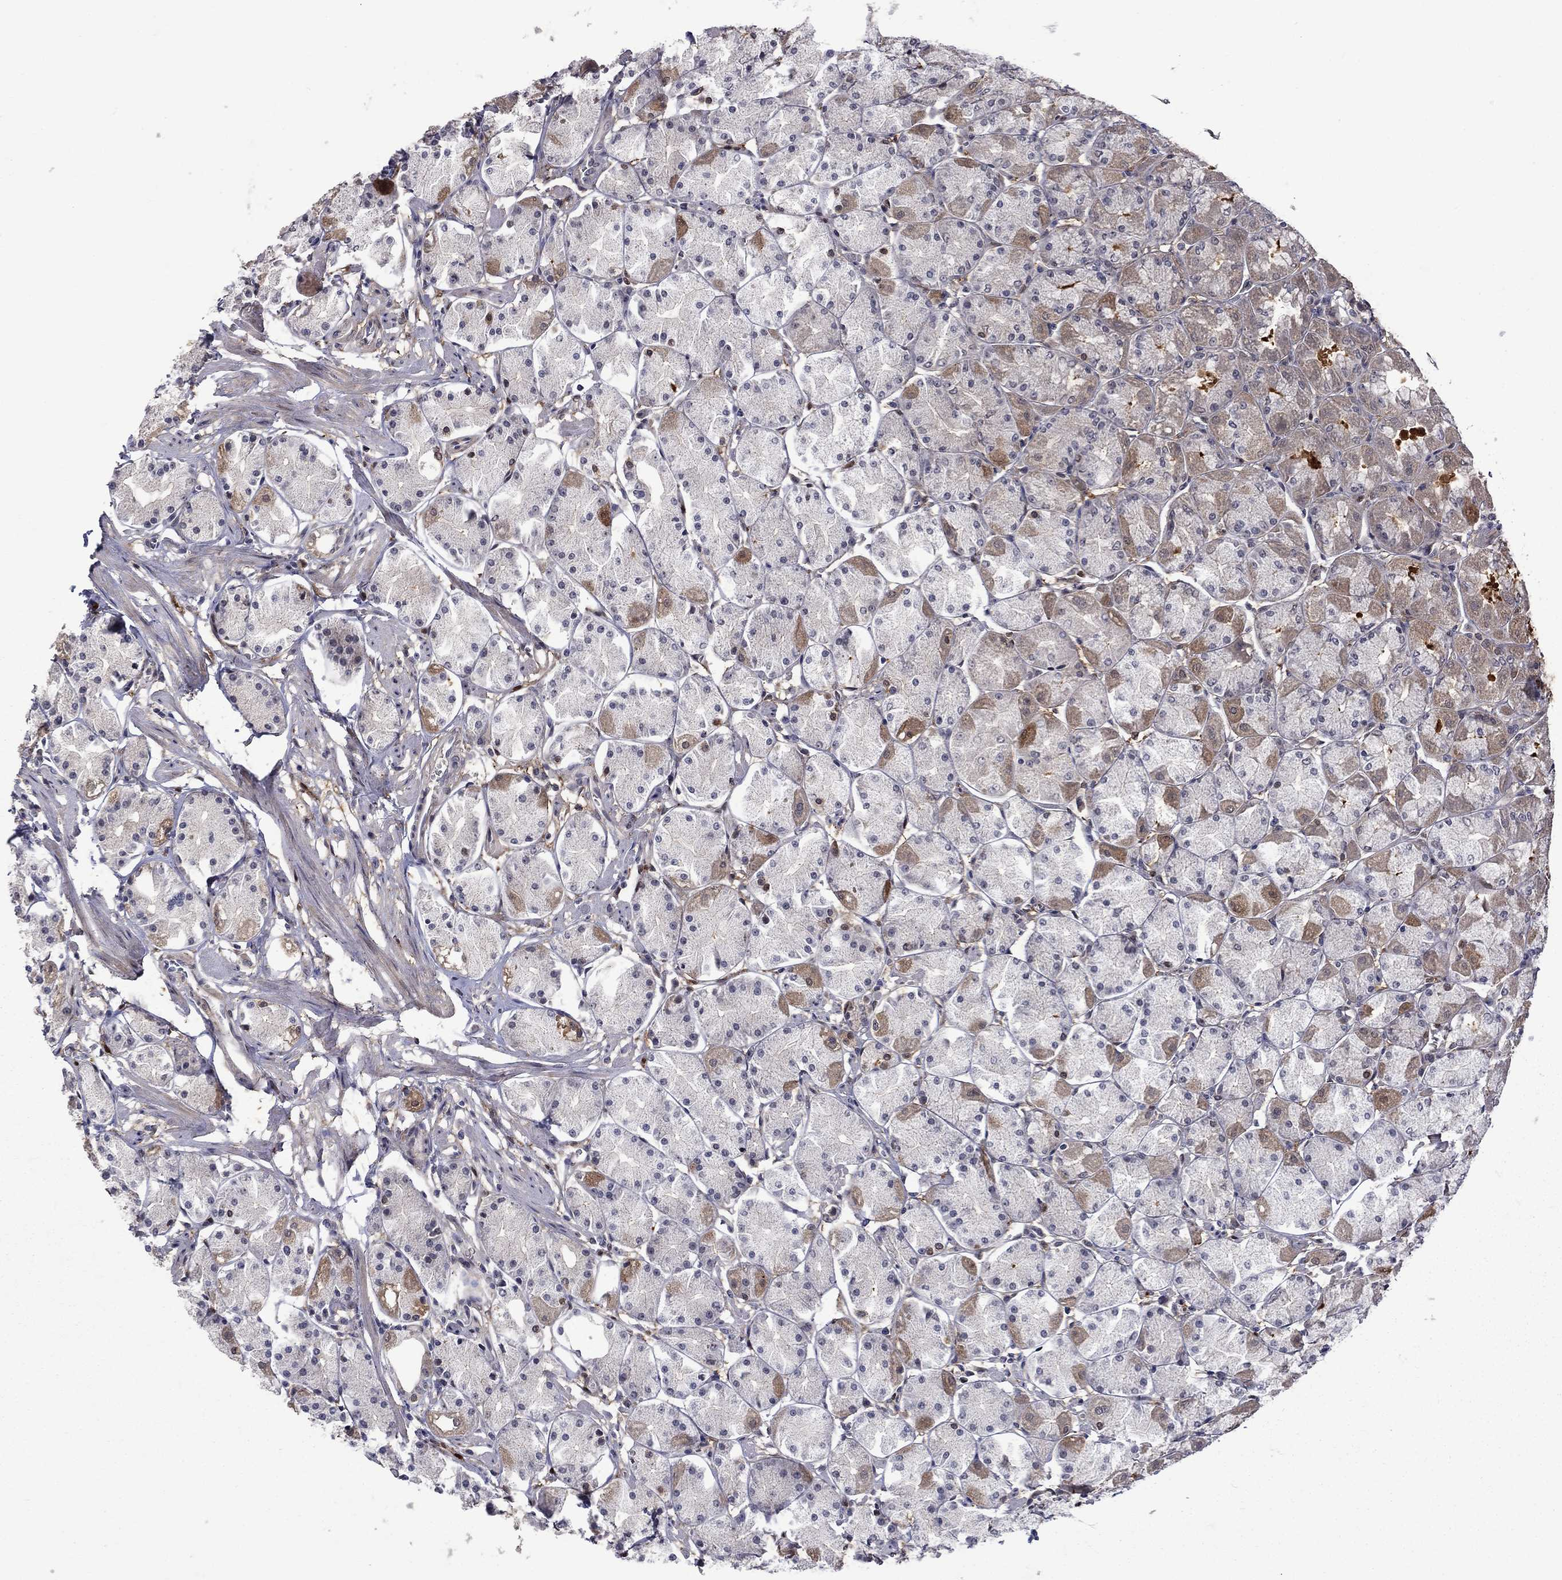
{"staining": {"intensity": "strong", "quantity": "25%-75%", "location": "cytoplasmic/membranous"}, "tissue": "stomach", "cell_type": "Glandular cells", "image_type": "normal", "snomed": [{"axis": "morphology", "description": "Normal tissue, NOS"}, {"axis": "topography", "description": "Stomach, upper"}], "caption": "The histopathology image demonstrates immunohistochemical staining of benign stomach. There is strong cytoplasmic/membranous positivity is present in approximately 25%-75% of glandular cells. (DAB (3,3'-diaminobenzidine) IHC with brightfield microscopy, high magnification).", "gene": "CBR1", "patient": {"sex": "male", "age": 60}}